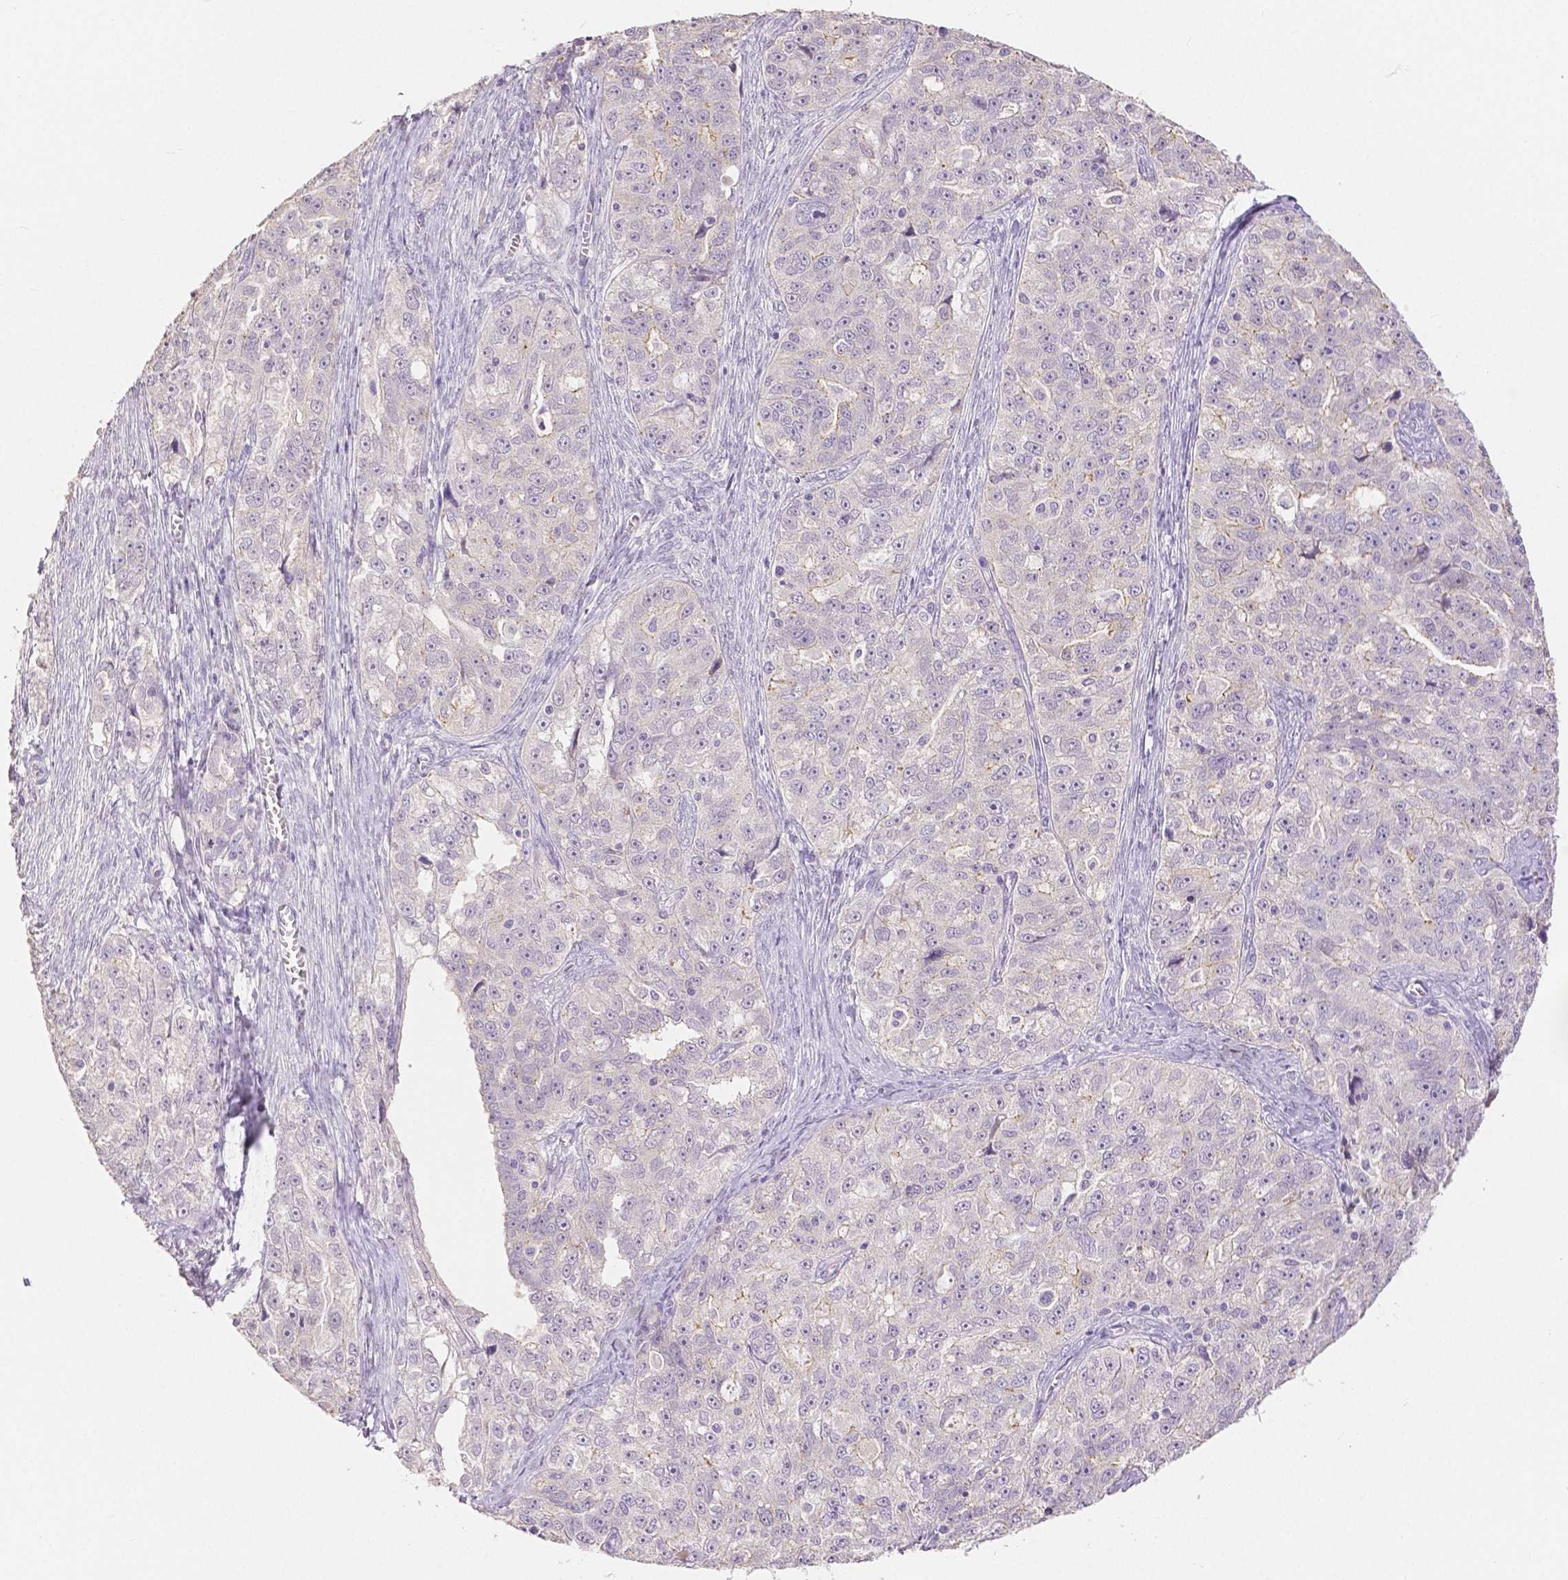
{"staining": {"intensity": "negative", "quantity": "none", "location": "none"}, "tissue": "ovarian cancer", "cell_type": "Tumor cells", "image_type": "cancer", "snomed": [{"axis": "morphology", "description": "Cystadenocarcinoma, serous, NOS"}, {"axis": "topography", "description": "Ovary"}], "caption": "This is an immunohistochemistry image of ovarian cancer (serous cystadenocarcinoma). There is no positivity in tumor cells.", "gene": "OCLN", "patient": {"sex": "female", "age": 51}}